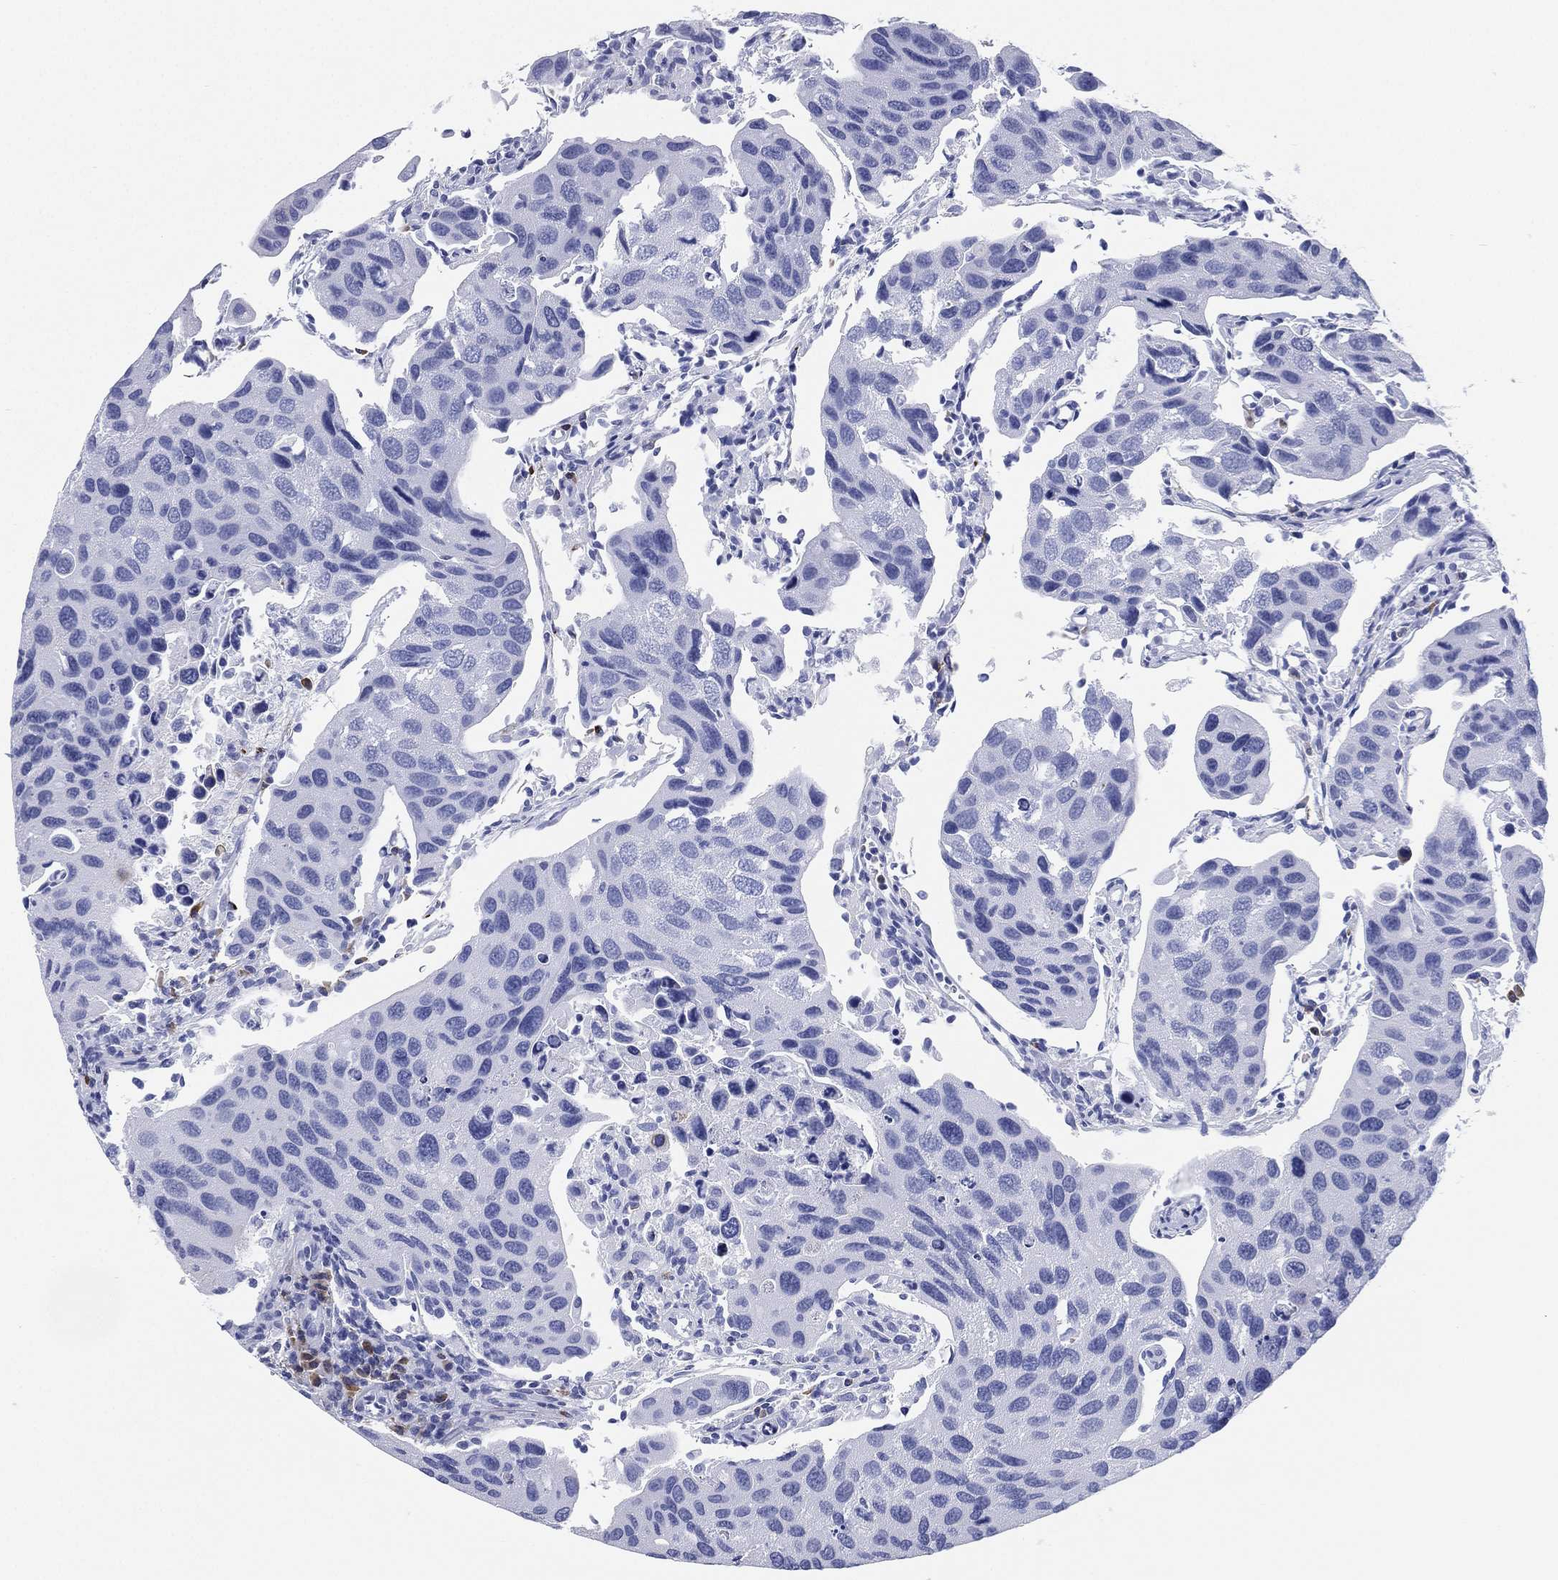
{"staining": {"intensity": "negative", "quantity": "none", "location": "none"}, "tissue": "urothelial cancer", "cell_type": "Tumor cells", "image_type": "cancer", "snomed": [{"axis": "morphology", "description": "Urothelial carcinoma, High grade"}, {"axis": "topography", "description": "Urinary bladder"}], "caption": "Tumor cells show no significant protein expression in urothelial cancer.", "gene": "CD79A", "patient": {"sex": "male", "age": 79}}